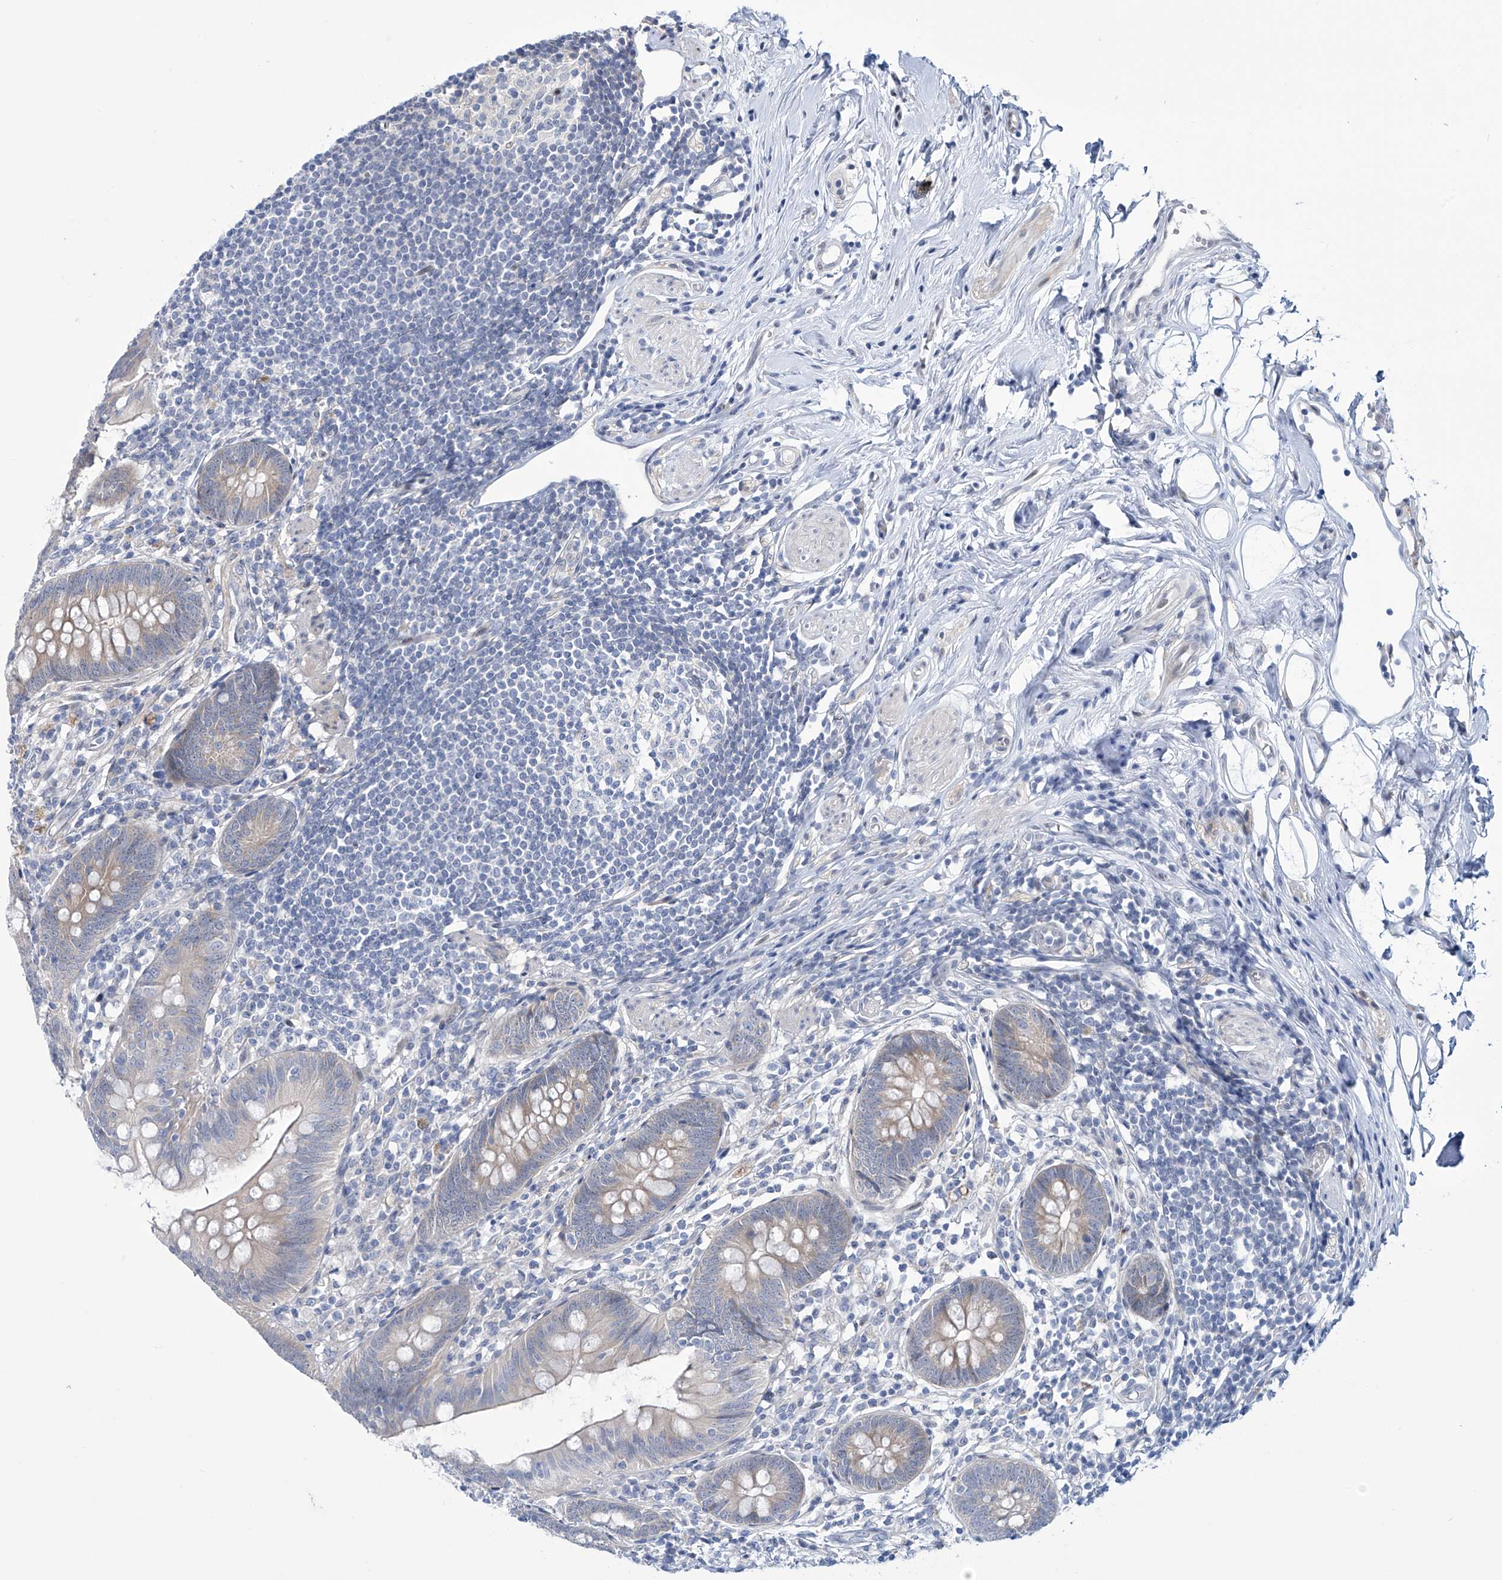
{"staining": {"intensity": "weak", "quantity": "25%-75%", "location": "cytoplasmic/membranous"}, "tissue": "appendix", "cell_type": "Glandular cells", "image_type": "normal", "snomed": [{"axis": "morphology", "description": "Normal tissue, NOS"}, {"axis": "topography", "description": "Appendix"}], "caption": "Immunohistochemical staining of benign human appendix displays low levels of weak cytoplasmic/membranous positivity in approximately 25%-75% of glandular cells. (brown staining indicates protein expression, while blue staining denotes nuclei).", "gene": "TRIM60", "patient": {"sex": "female", "age": 62}}